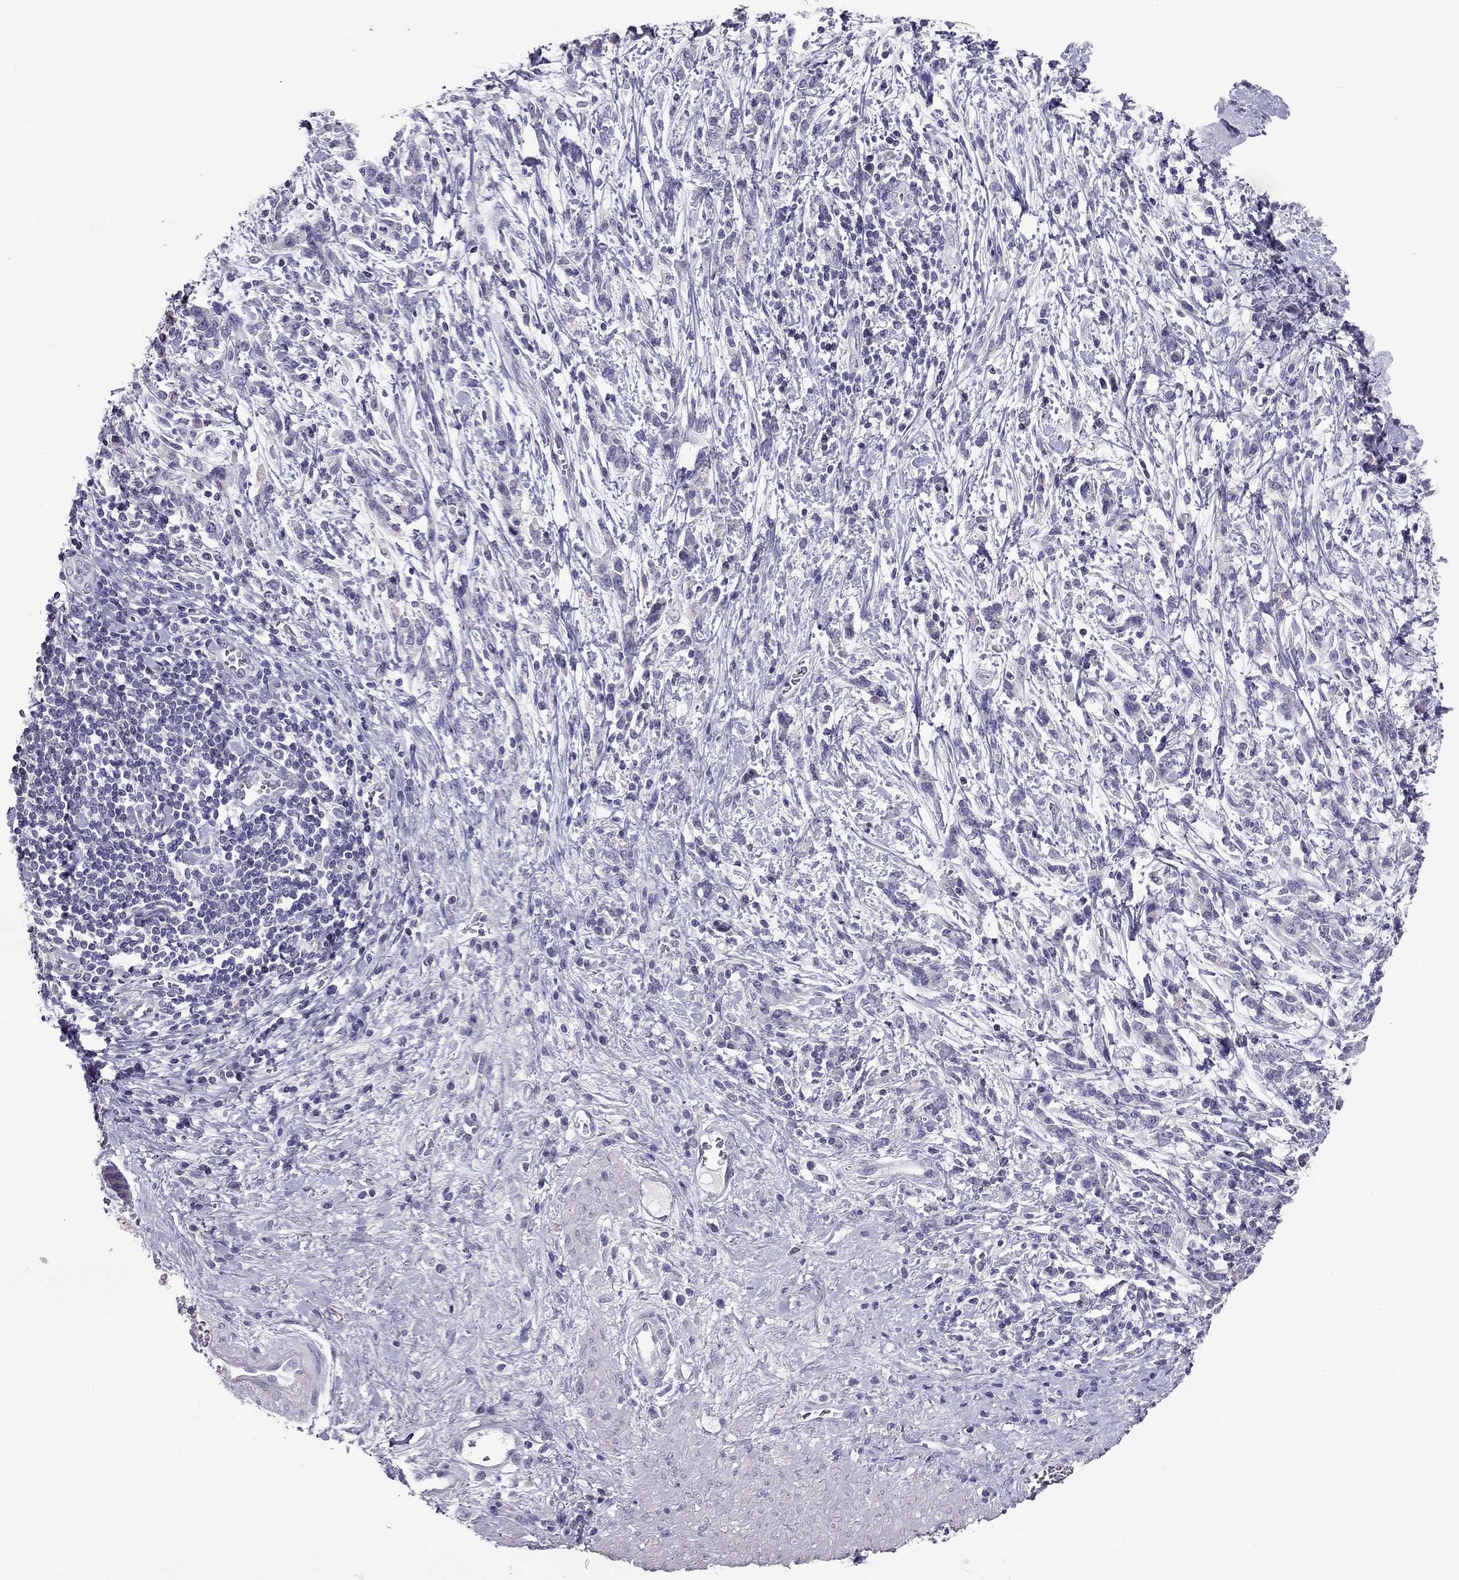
{"staining": {"intensity": "negative", "quantity": "none", "location": "none"}, "tissue": "stomach cancer", "cell_type": "Tumor cells", "image_type": "cancer", "snomed": [{"axis": "morphology", "description": "Adenocarcinoma, NOS"}, {"axis": "topography", "description": "Stomach"}], "caption": "Human stomach adenocarcinoma stained for a protein using IHC exhibits no positivity in tumor cells.", "gene": "RGS8", "patient": {"sex": "female", "age": 57}}